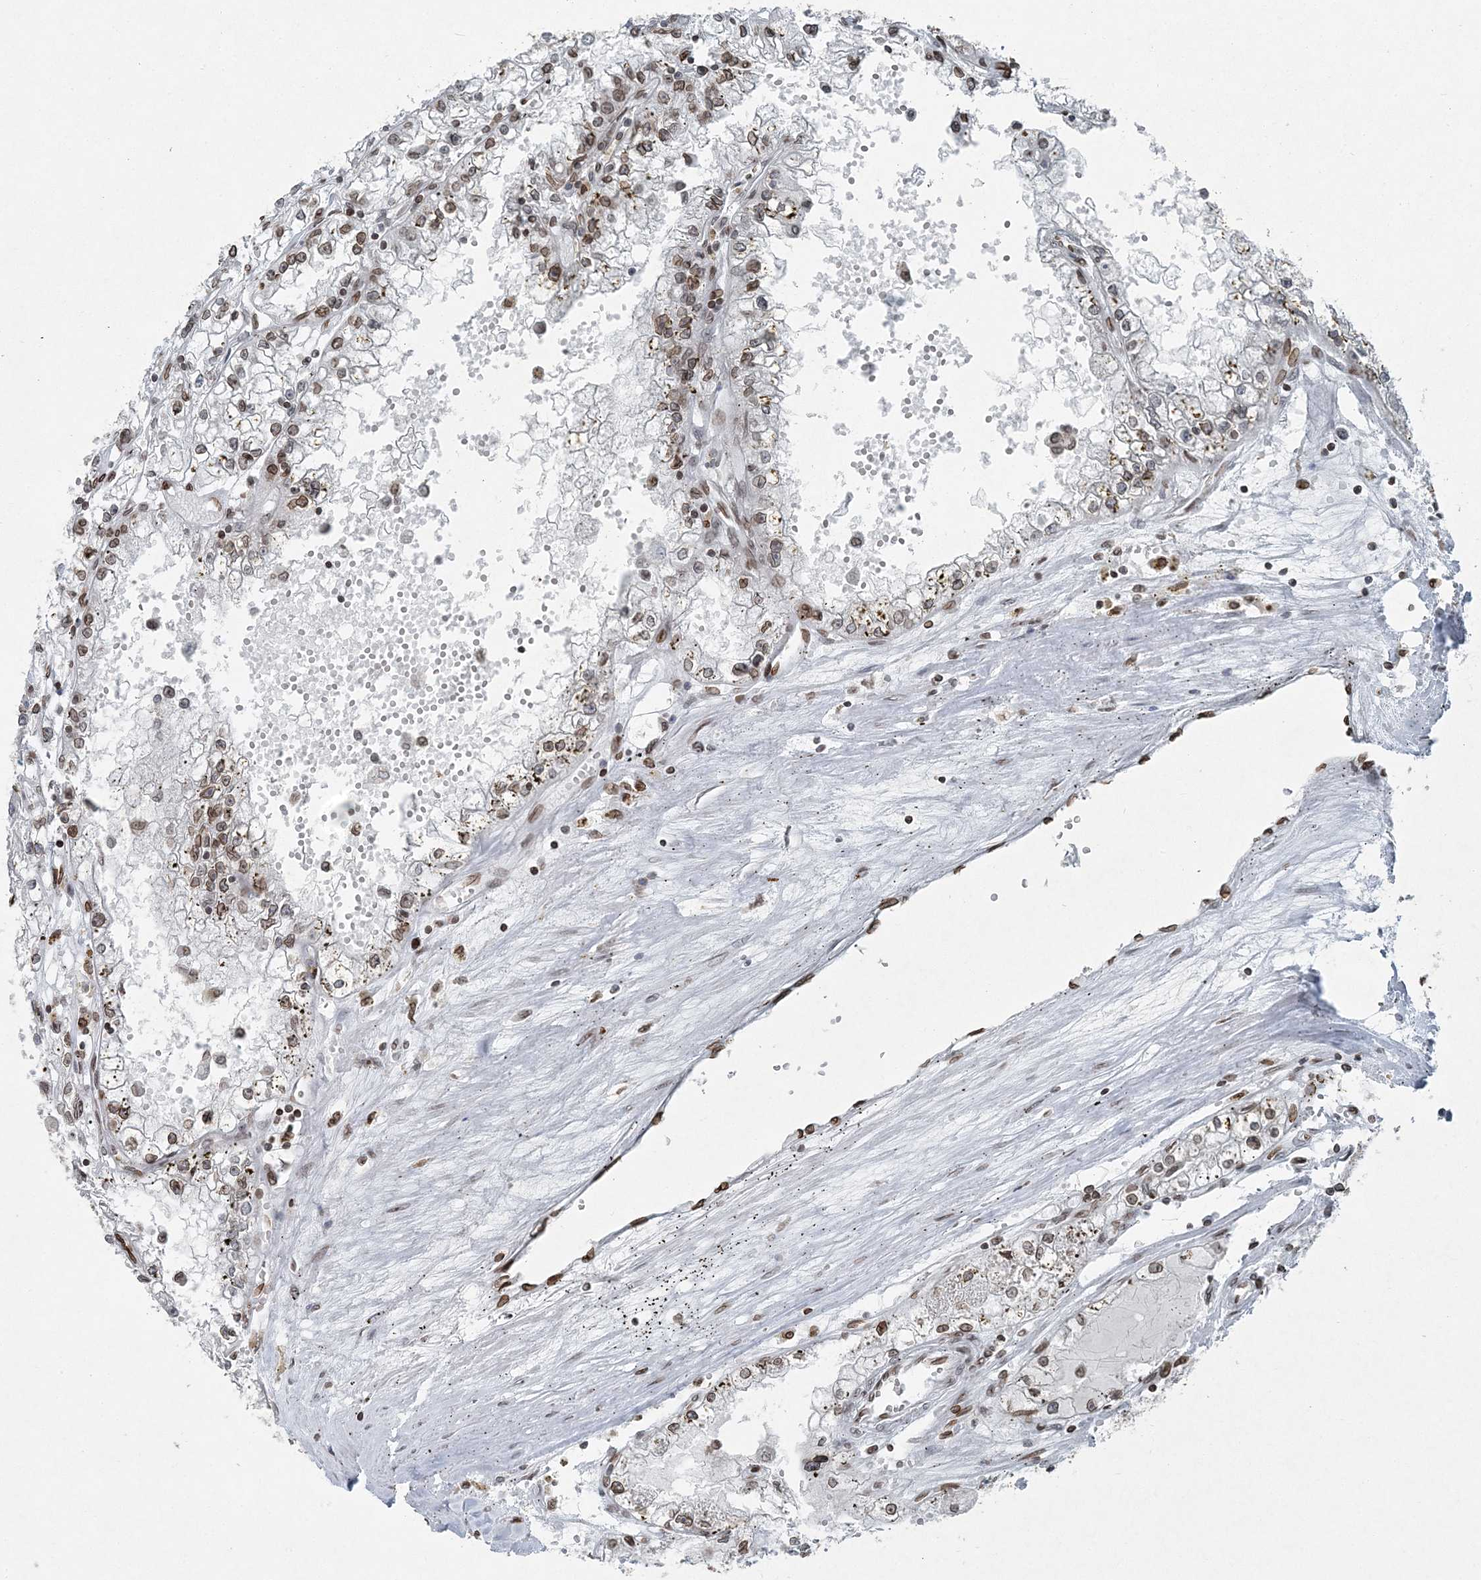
{"staining": {"intensity": "moderate", "quantity": ">75%", "location": "nuclear"}, "tissue": "renal cancer", "cell_type": "Tumor cells", "image_type": "cancer", "snomed": [{"axis": "morphology", "description": "Adenocarcinoma, NOS"}, {"axis": "topography", "description": "Kidney"}], "caption": "Protein analysis of adenocarcinoma (renal) tissue displays moderate nuclear positivity in about >75% of tumor cells.", "gene": "GJD4", "patient": {"sex": "male", "age": 56}}